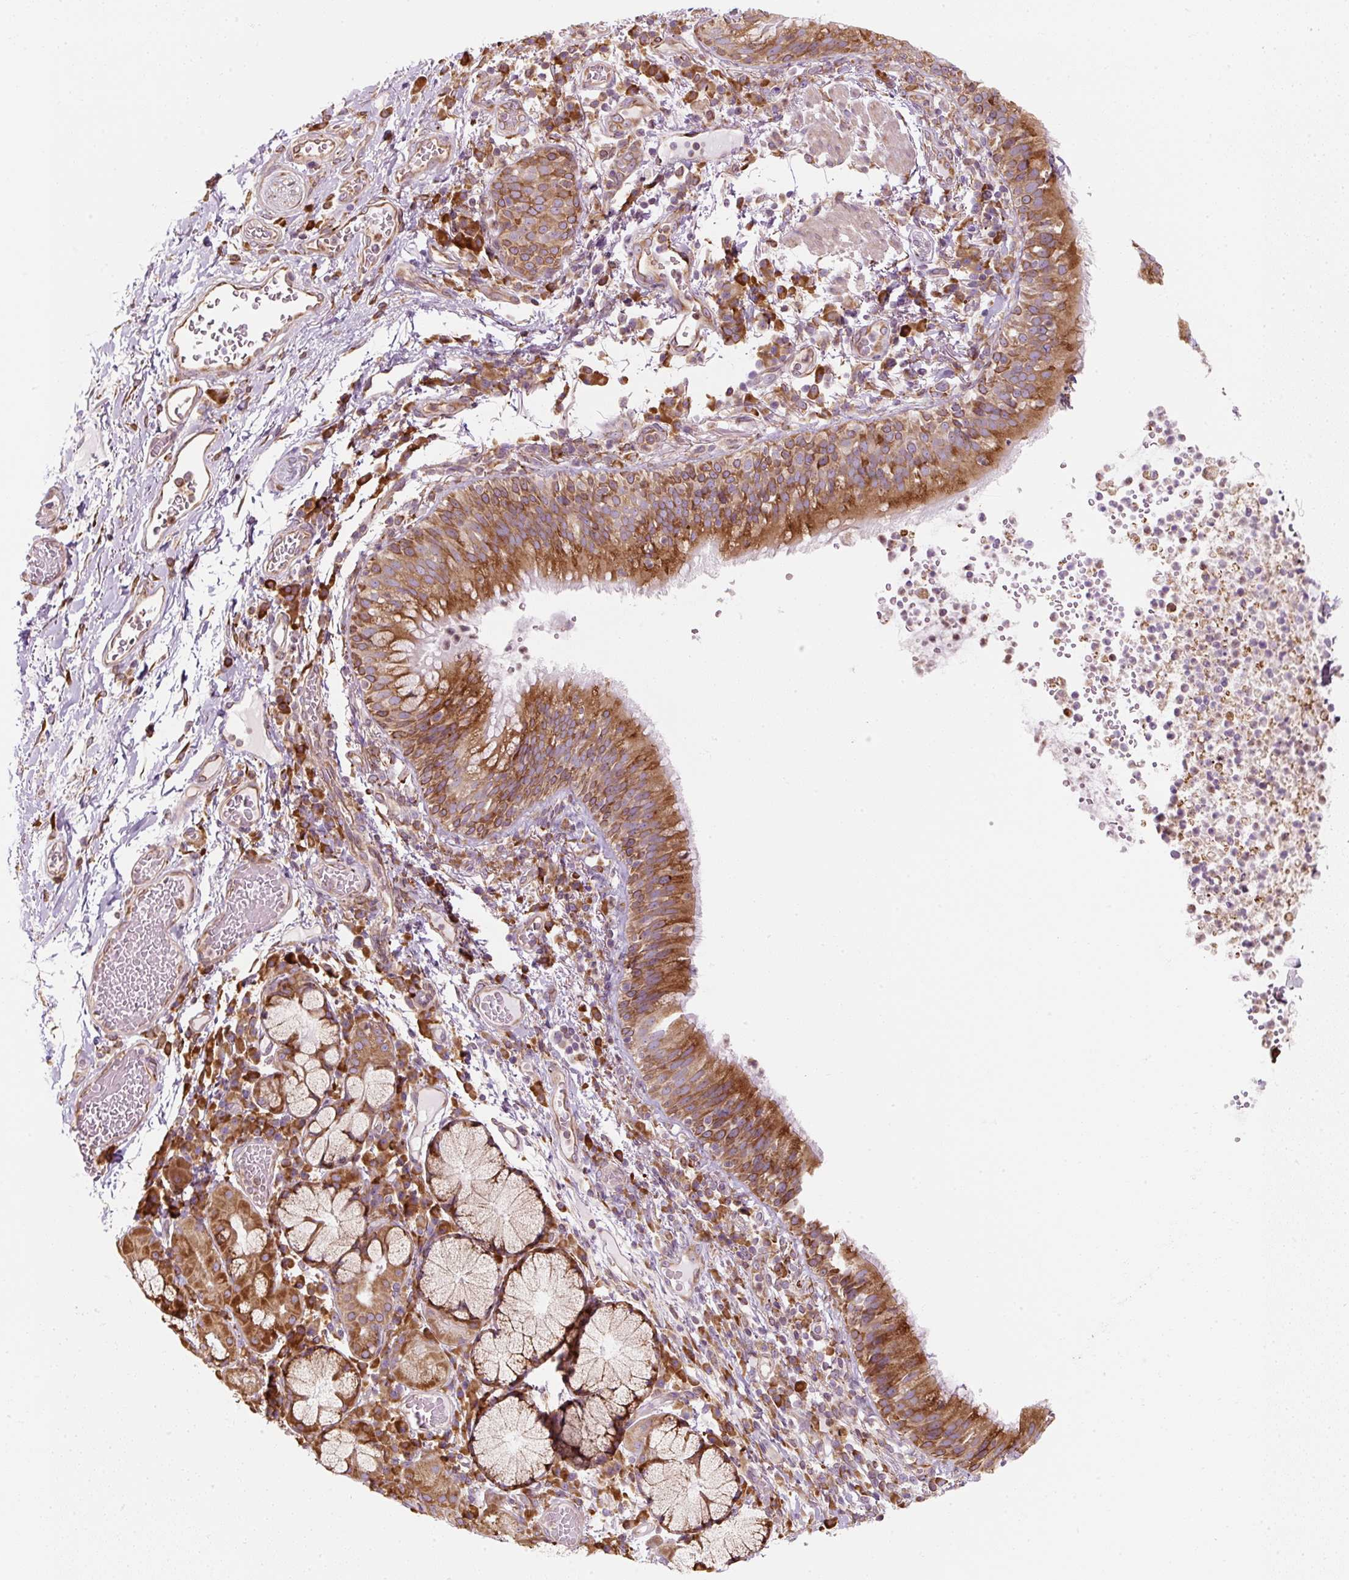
{"staining": {"intensity": "strong", "quantity": ">75%", "location": "cytoplasmic/membranous"}, "tissue": "bronchus", "cell_type": "Respiratory epithelial cells", "image_type": "normal", "snomed": [{"axis": "morphology", "description": "Normal tissue, NOS"}, {"axis": "topography", "description": "Cartilage tissue"}, {"axis": "topography", "description": "Bronchus"}], "caption": "Strong cytoplasmic/membranous expression for a protein is identified in approximately >75% of respiratory epithelial cells of benign bronchus using immunohistochemistry.", "gene": "PRKCSH", "patient": {"sex": "male", "age": 56}}